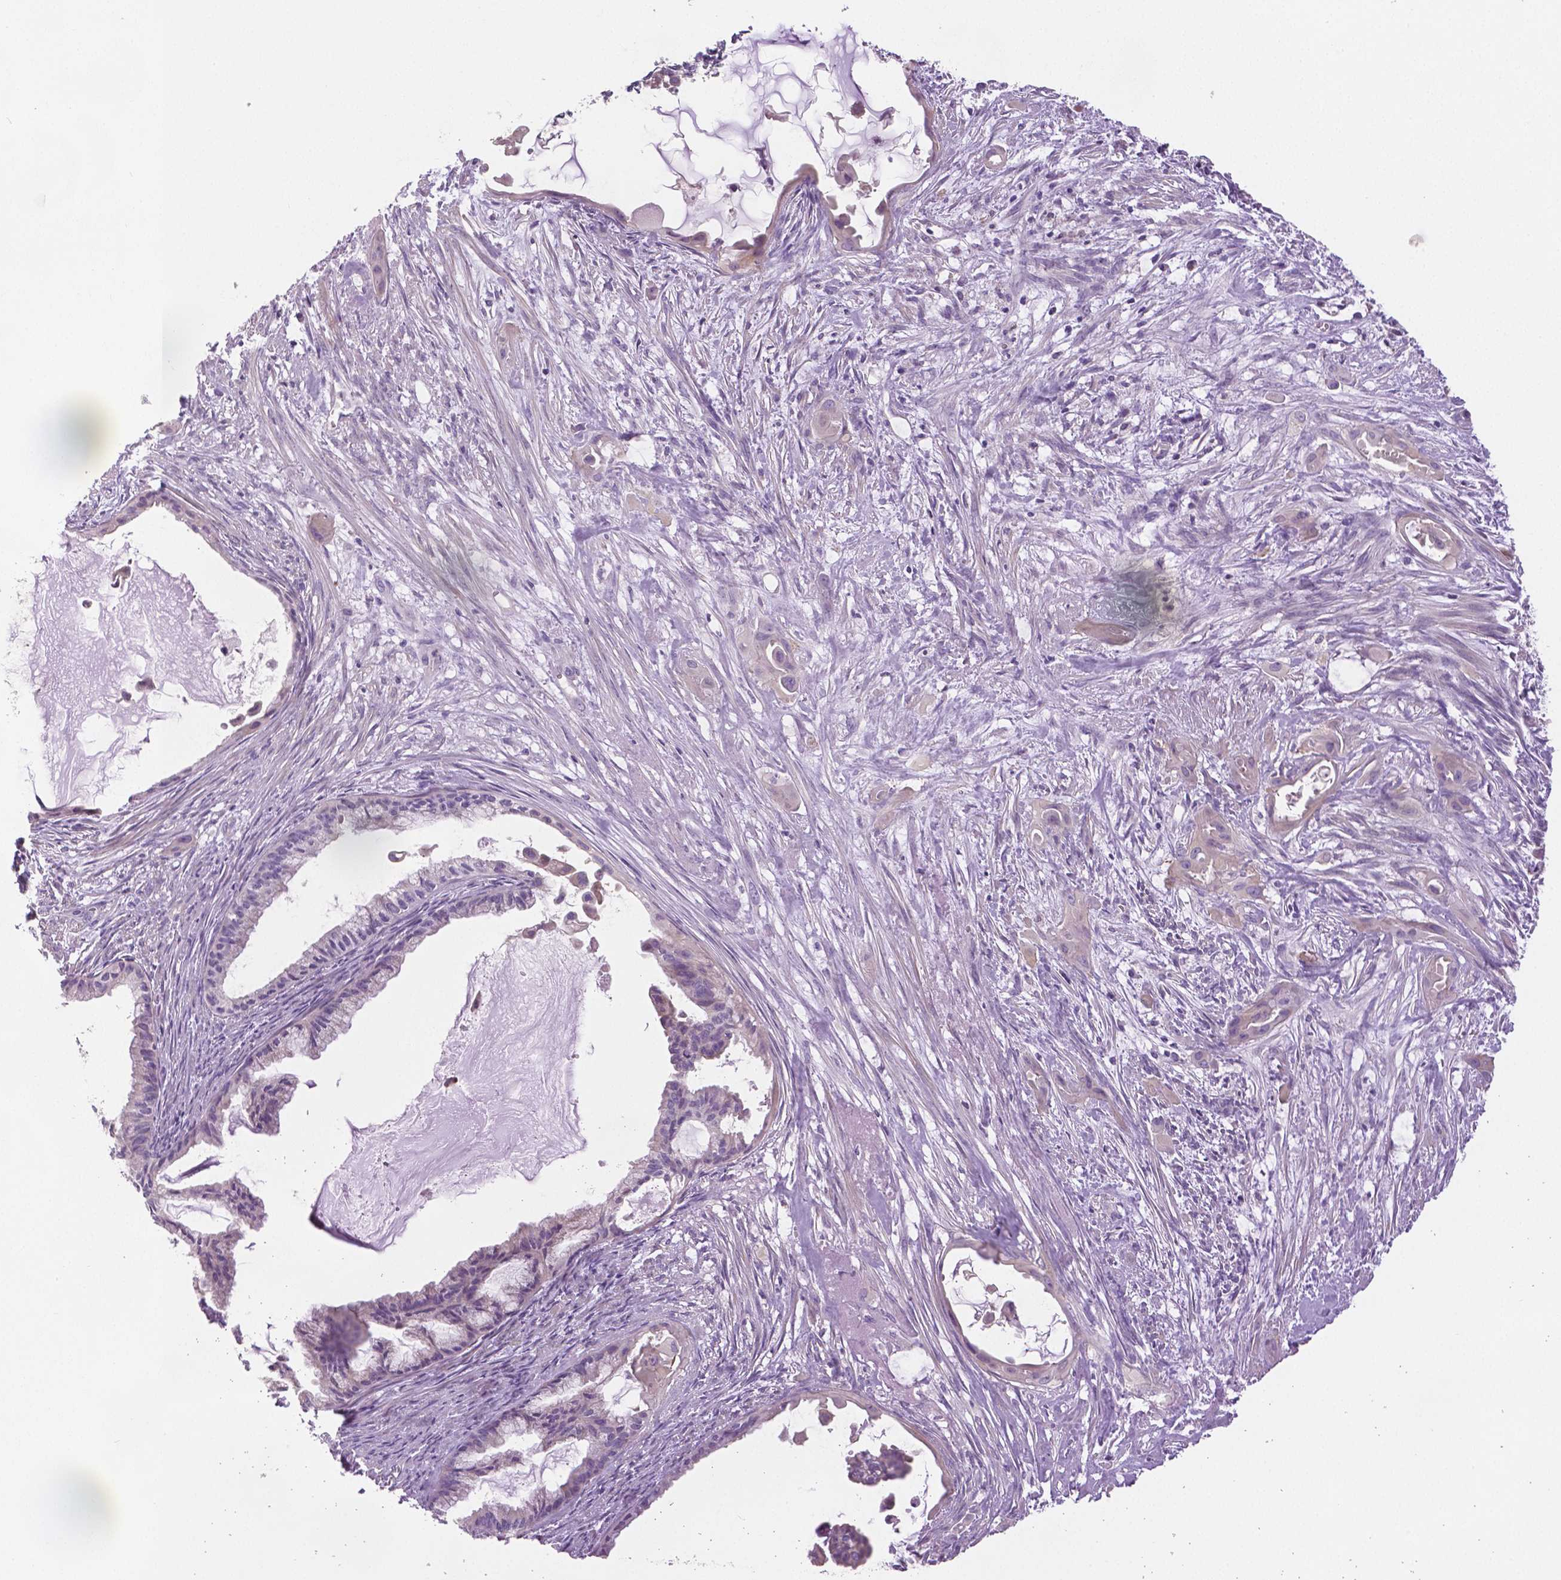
{"staining": {"intensity": "negative", "quantity": "none", "location": "none"}, "tissue": "endometrial cancer", "cell_type": "Tumor cells", "image_type": "cancer", "snomed": [{"axis": "morphology", "description": "Adenocarcinoma, NOS"}, {"axis": "topography", "description": "Endometrium"}], "caption": "An immunohistochemistry (IHC) image of endometrial cancer (adenocarcinoma) is shown. There is no staining in tumor cells of endometrial cancer (adenocarcinoma).", "gene": "DNAH12", "patient": {"sex": "female", "age": 86}}